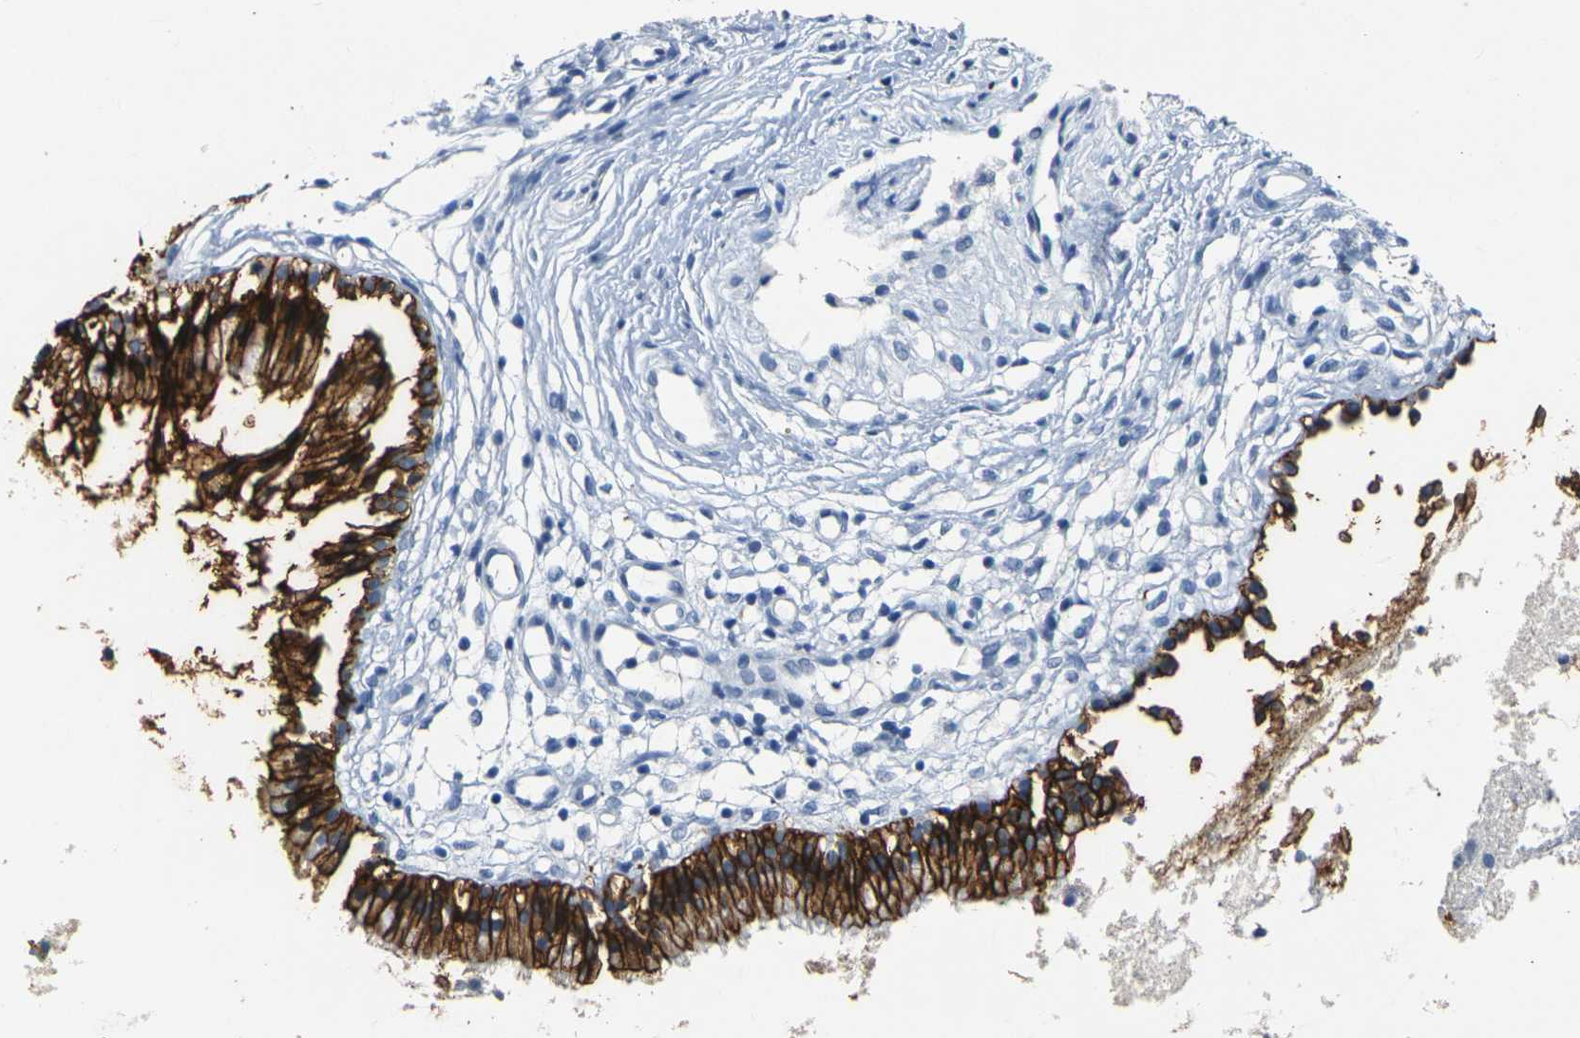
{"staining": {"intensity": "strong", "quantity": ">75%", "location": "cytoplasmic/membranous"}, "tissue": "nasopharynx", "cell_type": "Respiratory epithelial cells", "image_type": "normal", "snomed": [{"axis": "morphology", "description": "Normal tissue, NOS"}, {"axis": "topography", "description": "Nasopharynx"}], "caption": "Strong cytoplasmic/membranous positivity is identified in about >75% of respiratory epithelial cells in unremarkable nasopharynx.", "gene": "CLDN7", "patient": {"sex": "male", "age": 21}}